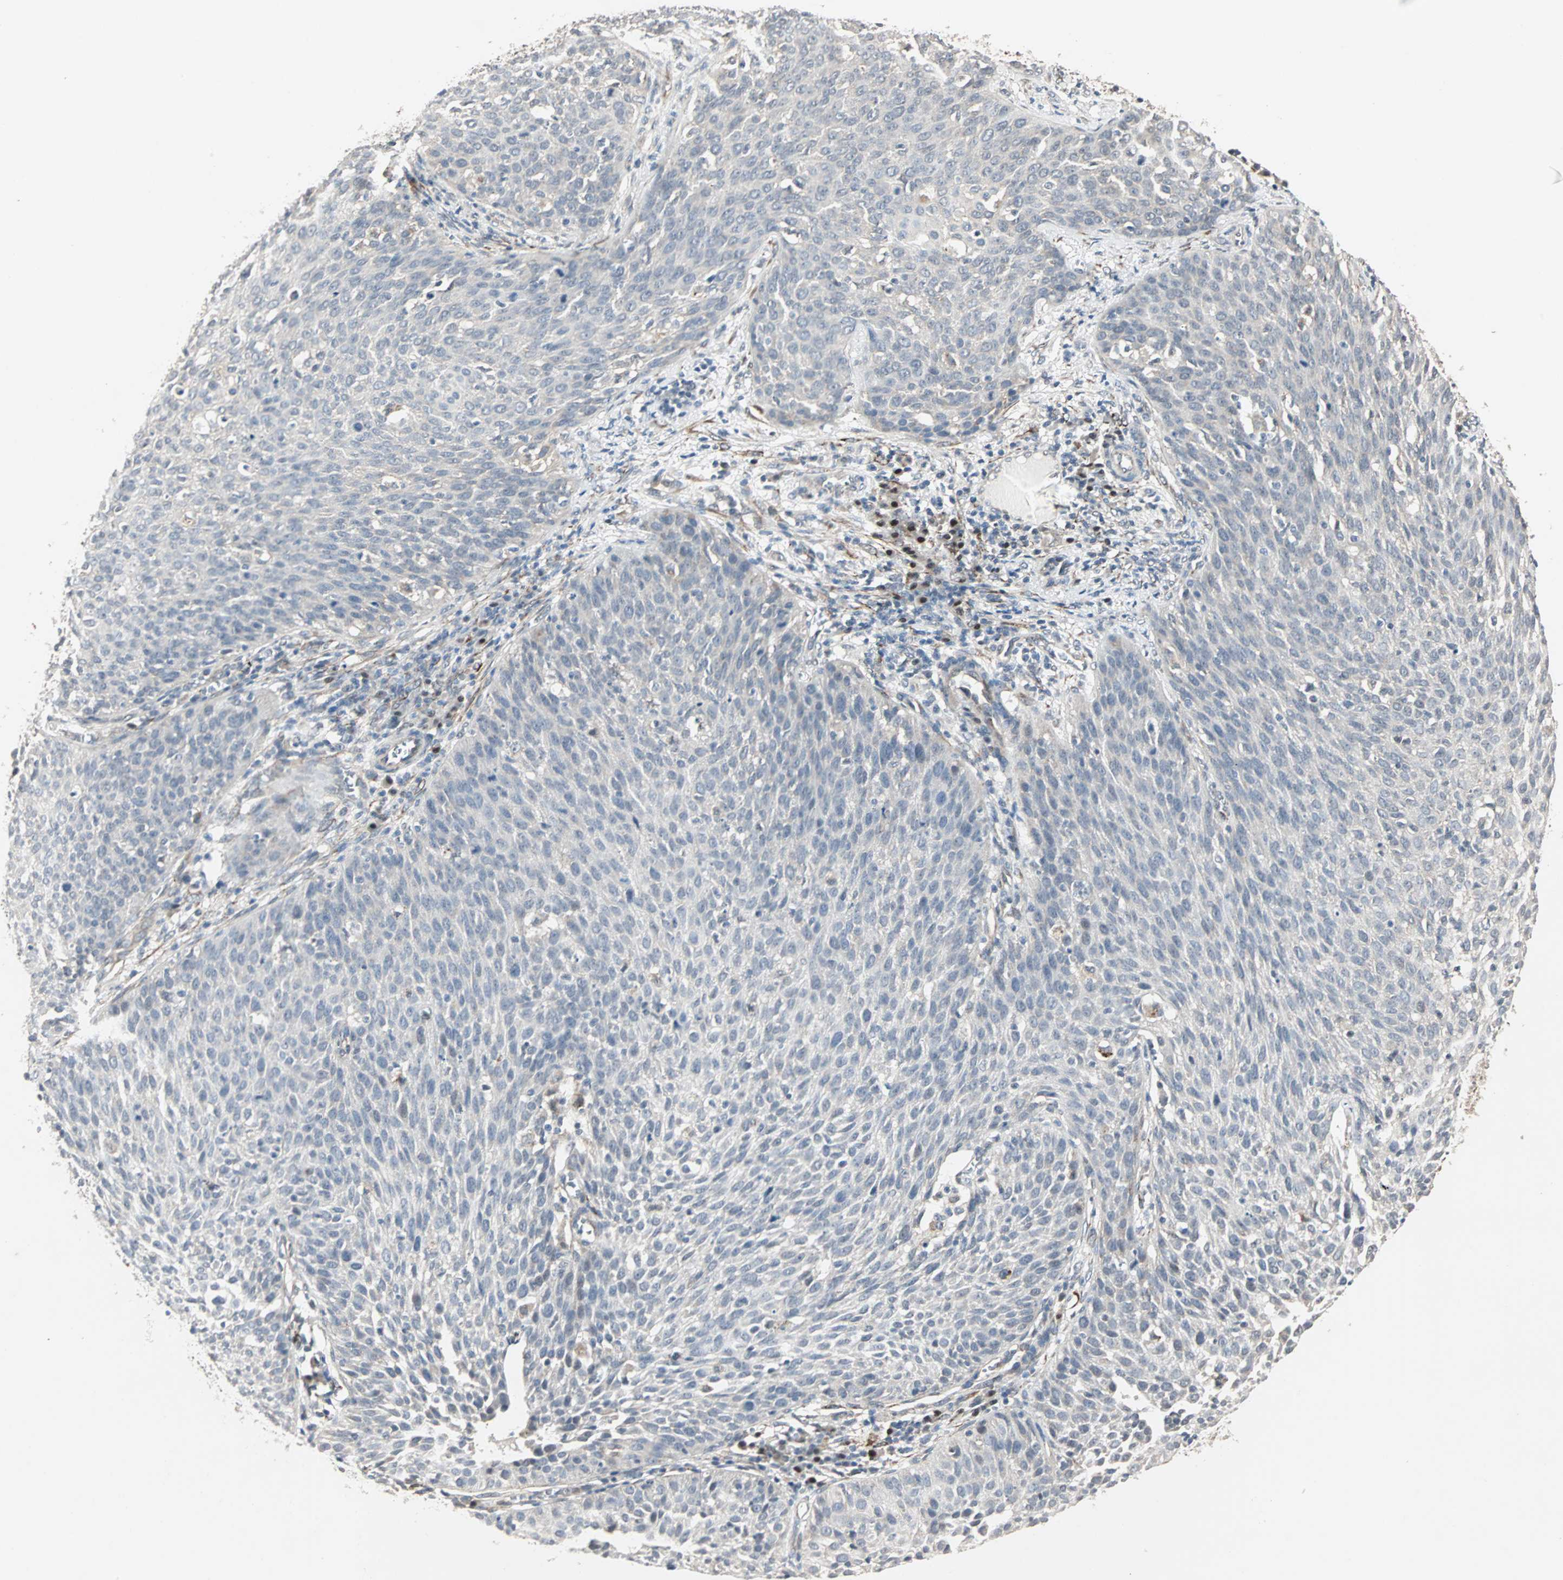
{"staining": {"intensity": "negative", "quantity": "none", "location": "none"}, "tissue": "cervical cancer", "cell_type": "Tumor cells", "image_type": "cancer", "snomed": [{"axis": "morphology", "description": "Squamous cell carcinoma, NOS"}, {"axis": "topography", "description": "Cervix"}], "caption": "A high-resolution image shows IHC staining of cervical cancer, which displays no significant positivity in tumor cells.", "gene": "TRPV4", "patient": {"sex": "female", "age": 38}}